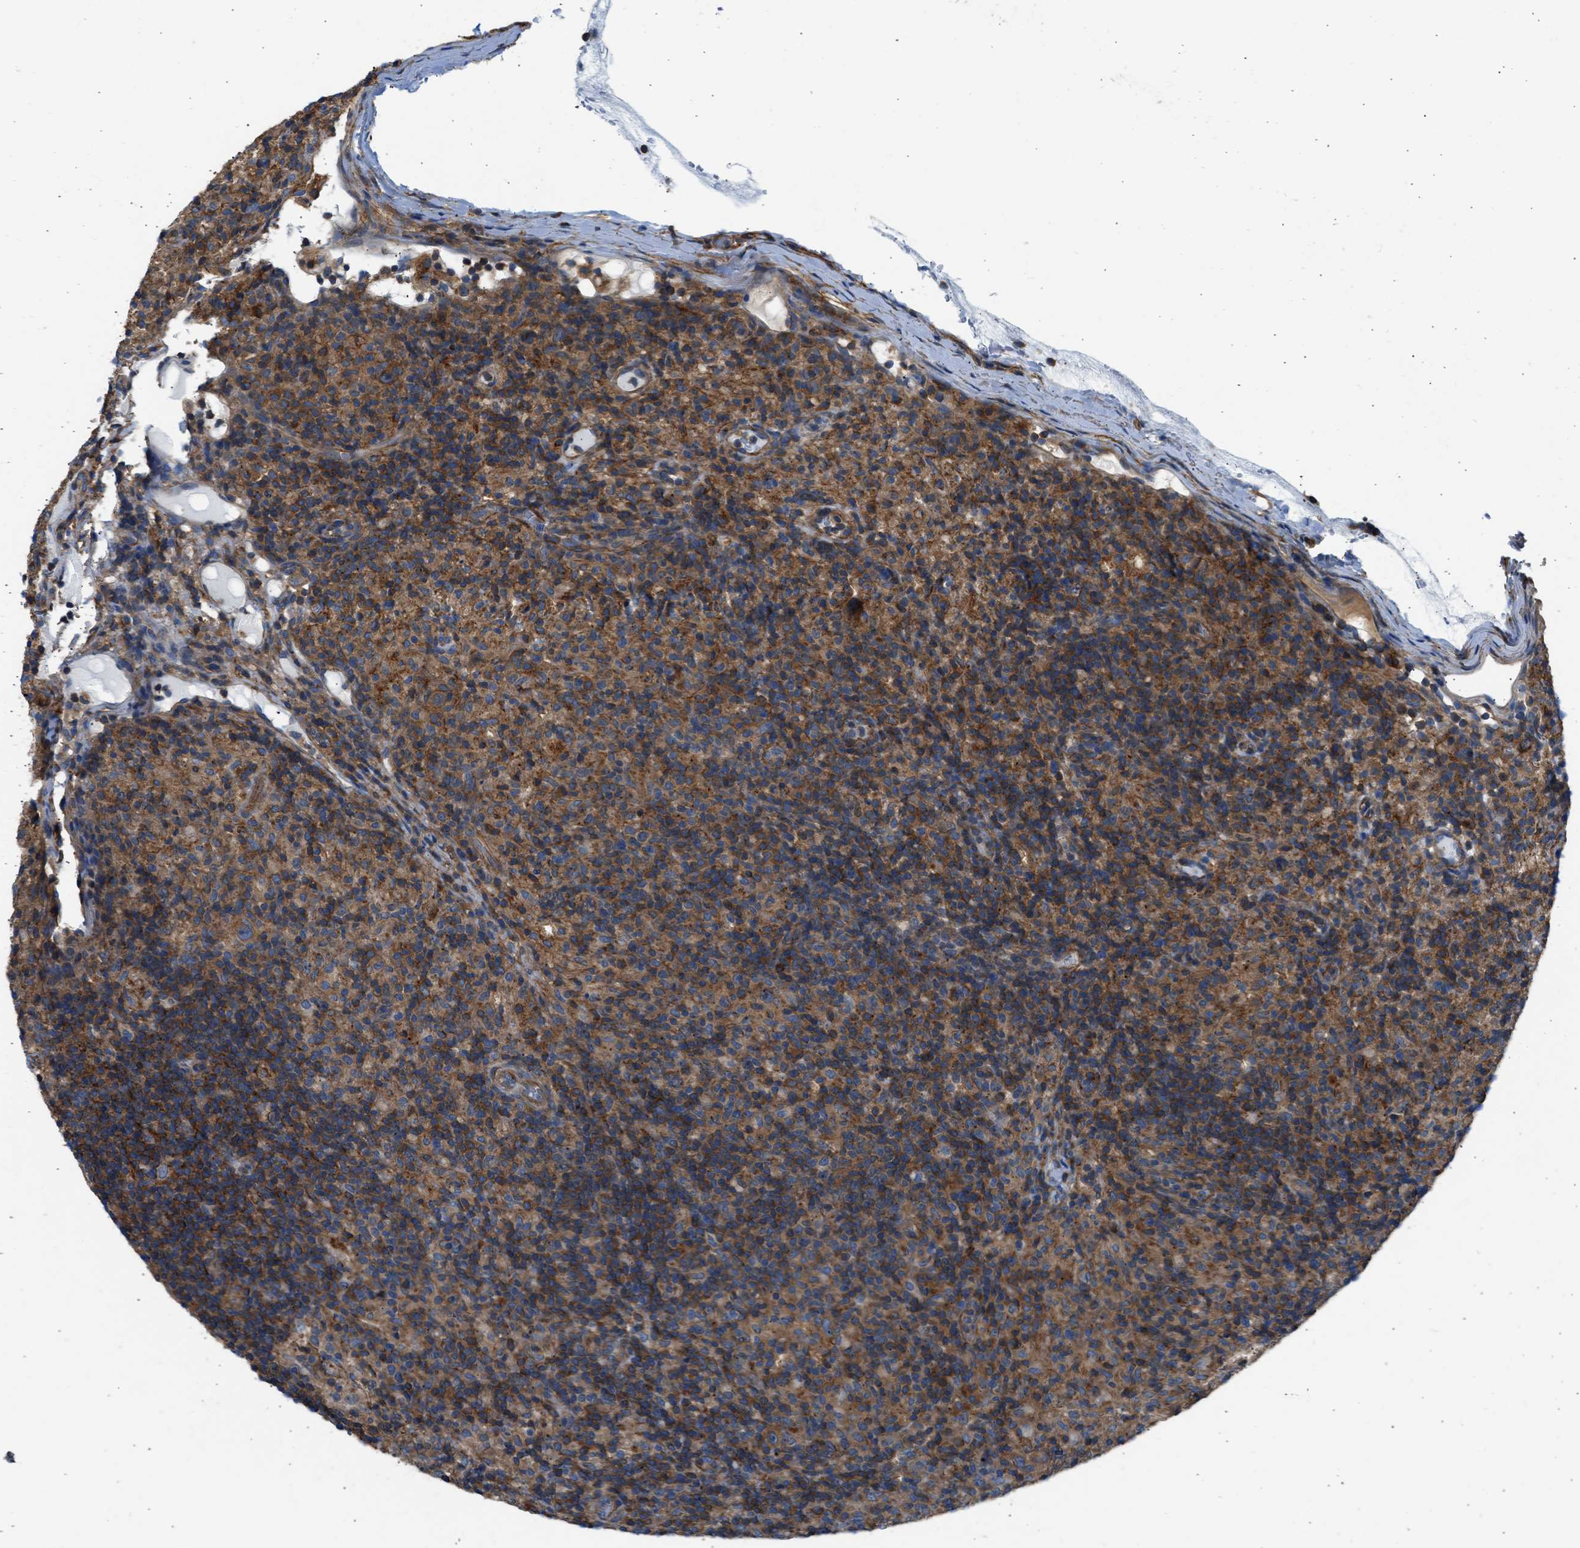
{"staining": {"intensity": "strong", "quantity": "25%-75%", "location": "cytoplasmic/membranous"}, "tissue": "lymphoma", "cell_type": "Tumor cells", "image_type": "cancer", "snomed": [{"axis": "morphology", "description": "Hodgkin's disease, NOS"}, {"axis": "topography", "description": "Lymph node"}], "caption": "The micrograph shows staining of Hodgkin's disease, revealing strong cytoplasmic/membranous protein expression (brown color) within tumor cells.", "gene": "SEPTIN2", "patient": {"sex": "male", "age": 70}}